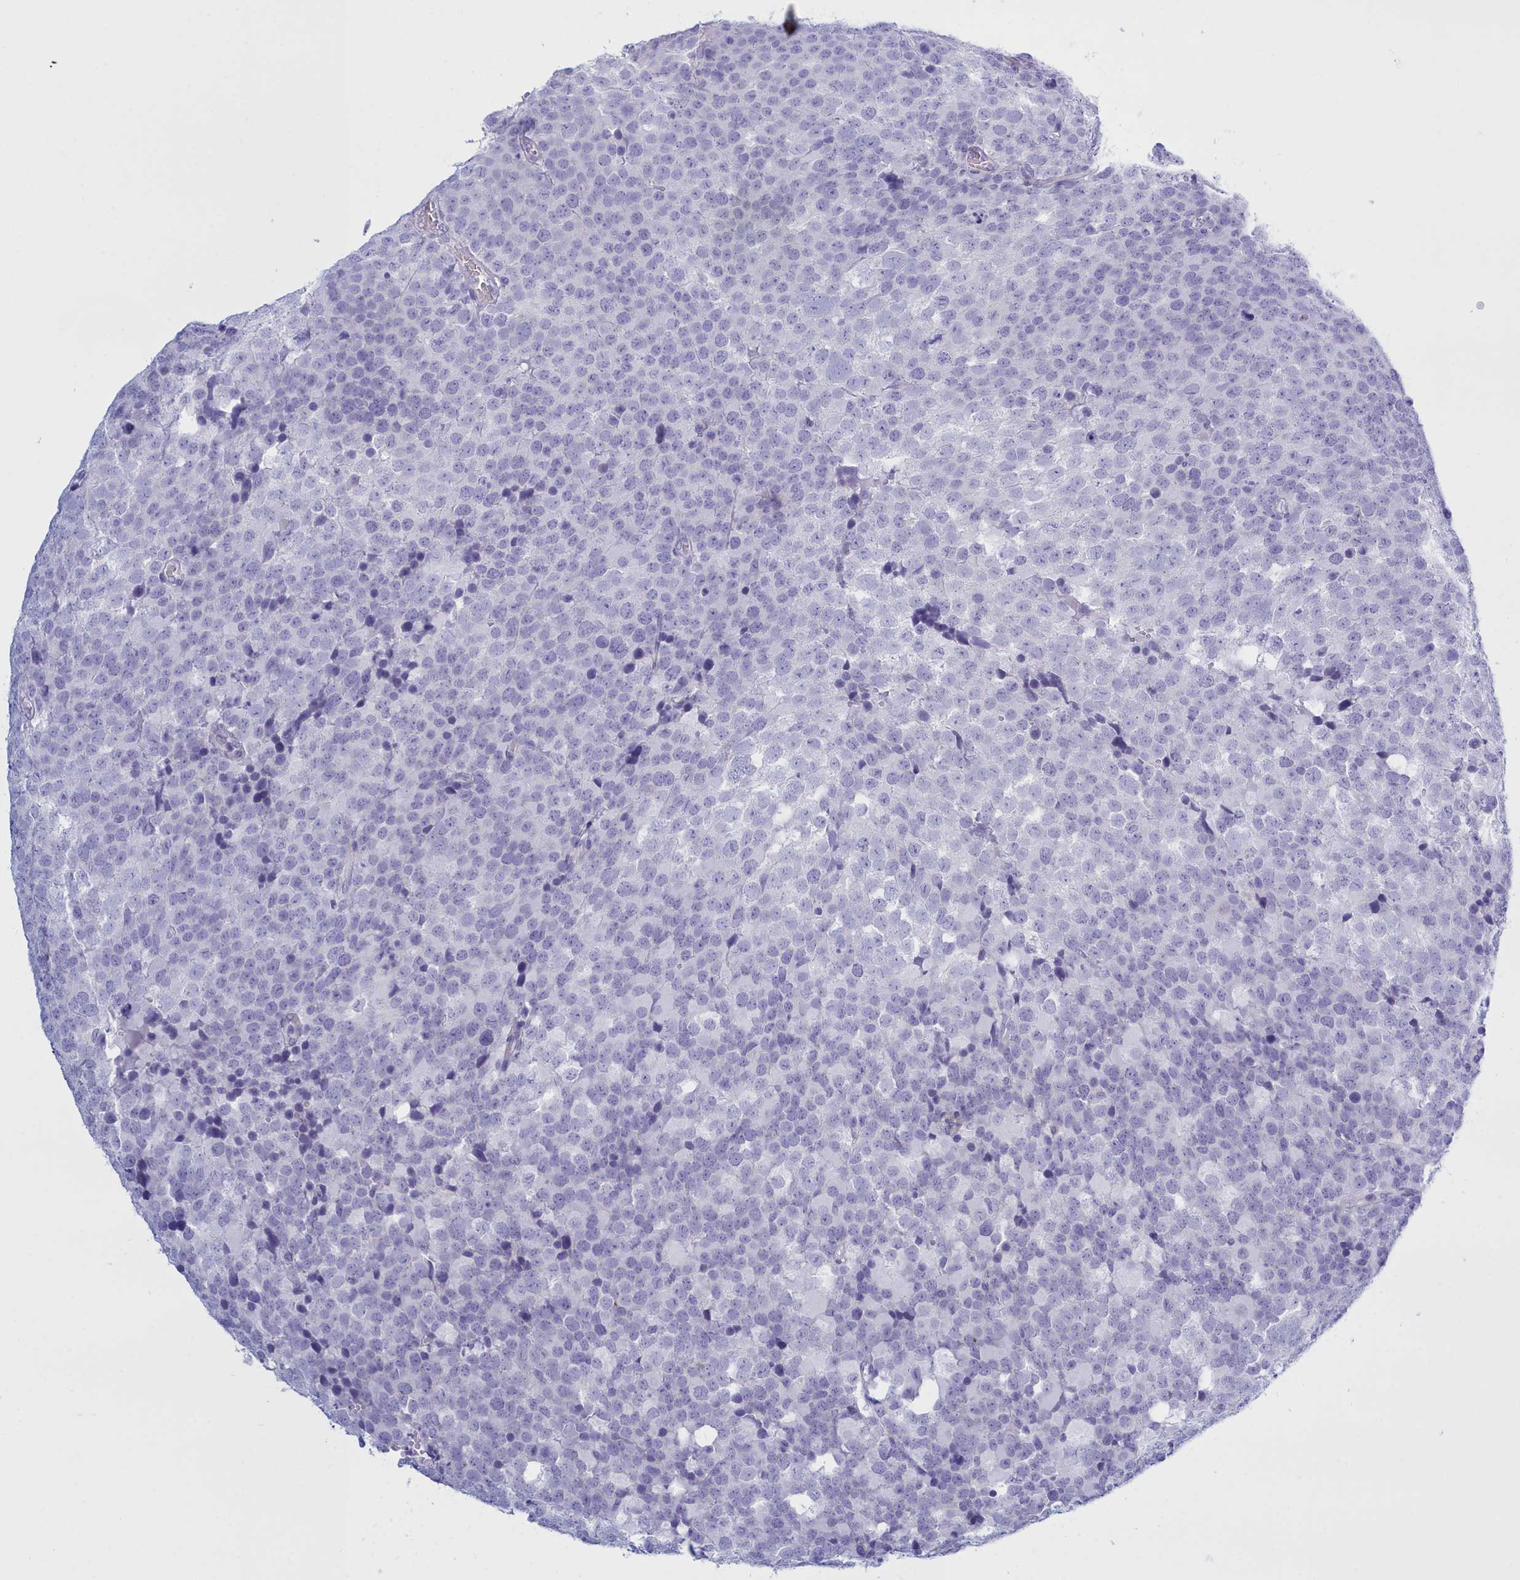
{"staining": {"intensity": "negative", "quantity": "none", "location": "none"}, "tissue": "testis cancer", "cell_type": "Tumor cells", "image_type": "cancer", "snomed": [{"axis": "morphology", "description": "Seminoma, NOS"}, {"axis": "topography", "description": "Testis"}], "caption": "The photomicrograph shows no staining of tumor cells in testis cancer. (DAB (3,3'-diaminobenzidine) IHC with hematoxylin counter stain).", "gene": "TMEM97", "patient": {"sex": "male", "age": 71}}